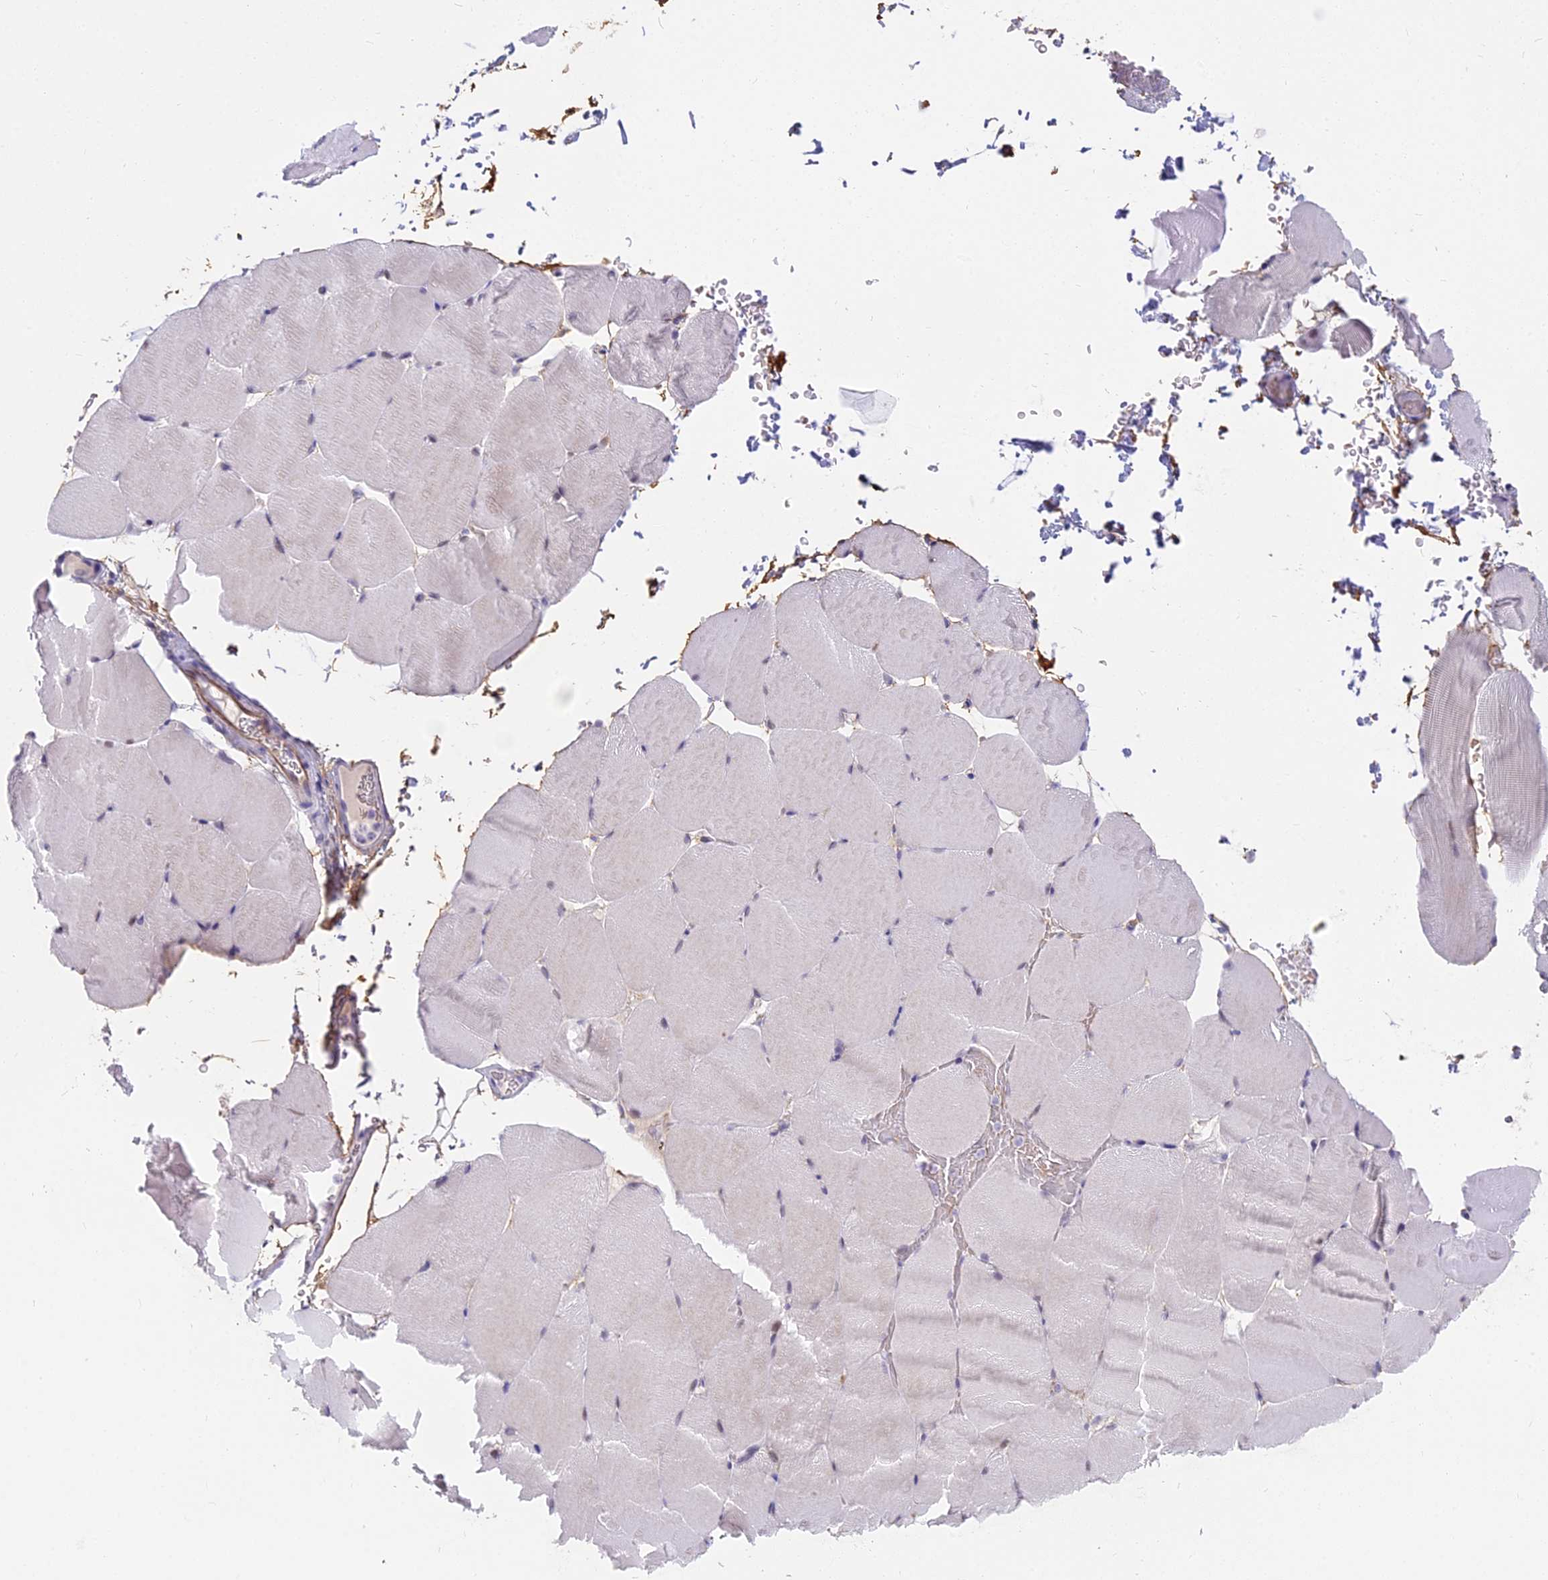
{"staining": {"intensity": "negative", "quantity": "none", "location": "none"}, "tissue": "skeletal muscle", "cell_type": "Myocytes", "image_type": "normal", "snomed": [{"axis": "morphology", "description": "Normal tissue, NOS"}, {"axis": "topography", "description": "Skeletal muscle"}, {"axis": "topography", "description": "Parathyroid gland"}], "caption": "Benign skeletal muscle was stained to show a protein in brown. There is no significant positivity in myocytes.", "gene": "OSTN", "patient": {"sex": "female", "age": 37}}